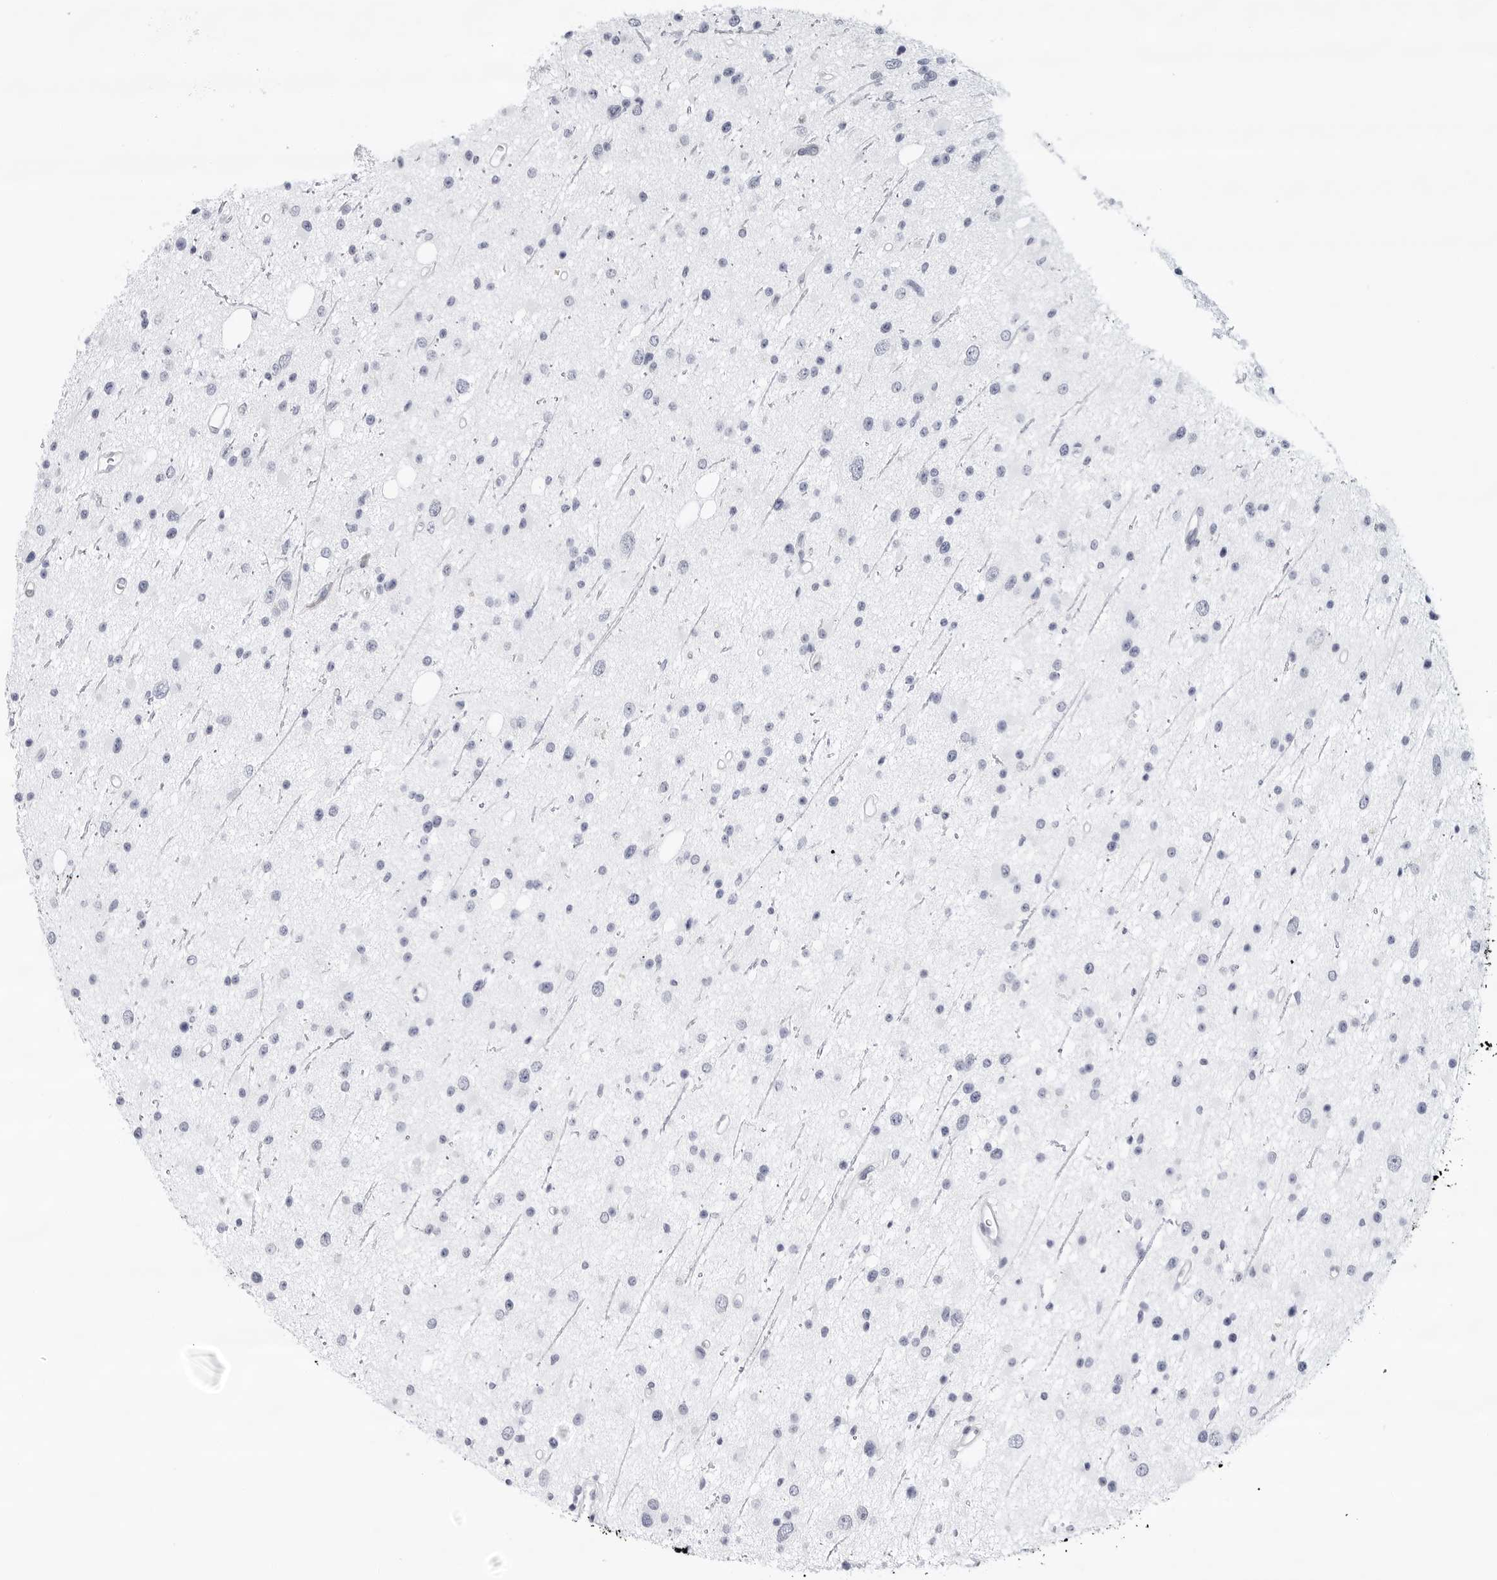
{"staining": {"intensity": "negative", "quantity": "none", "location": "none"}, "tissue": "glioma", "cell_type": "Tumor cells", "image_type": "cancer", "snomed": [{"axis": "morphology", "description": "Glioma, malignant, Low grade"}, {"axis": "topography", "description": "Cerebral cortex"}], "caption": "Immunohistochemistry of low-grade glioma (malignant) displays no staining in tumor cells.", "gene": "SLC19A1", "patient": {"sex": "female", "age": 39}}